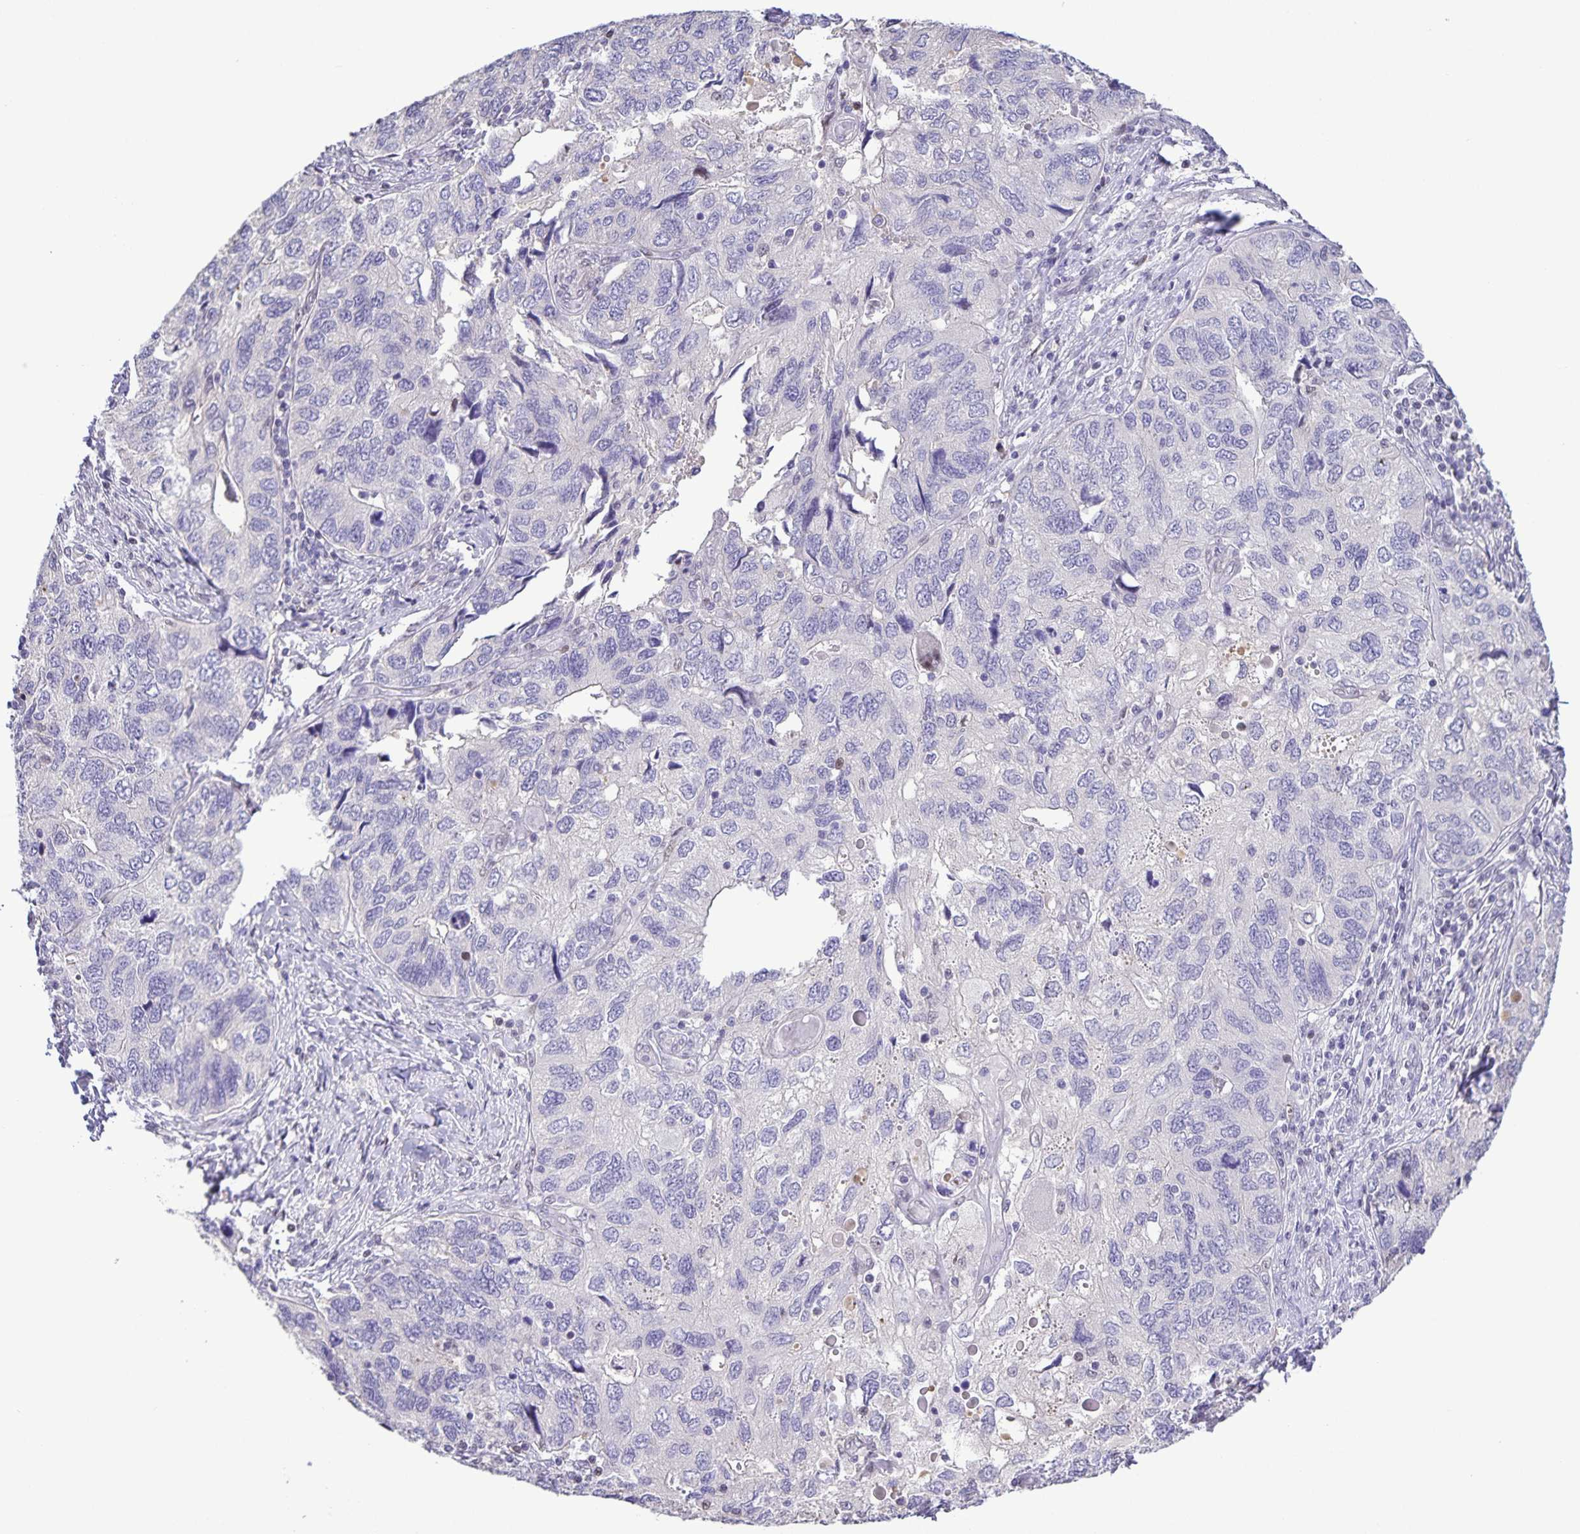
{"staining": {"intensity": "negative", "quantity": "none", "location": "none"}, "tissue": "endometrial cancer", "cell_type": "Tumor cells", "image_type": "cancer", "snomed": [{"axis": "morphology", "description": "Carcinoma, NOS"}, {"axis": "topography", "description": "Uterus"}], "caption": "Human endometrial carcinoma stained for a protein using immunohistochemistry (IHC) exhibits no staining in tumor cells.", "gene": "ONECUT2", "patient": {"sex": "female", "age": 76}}